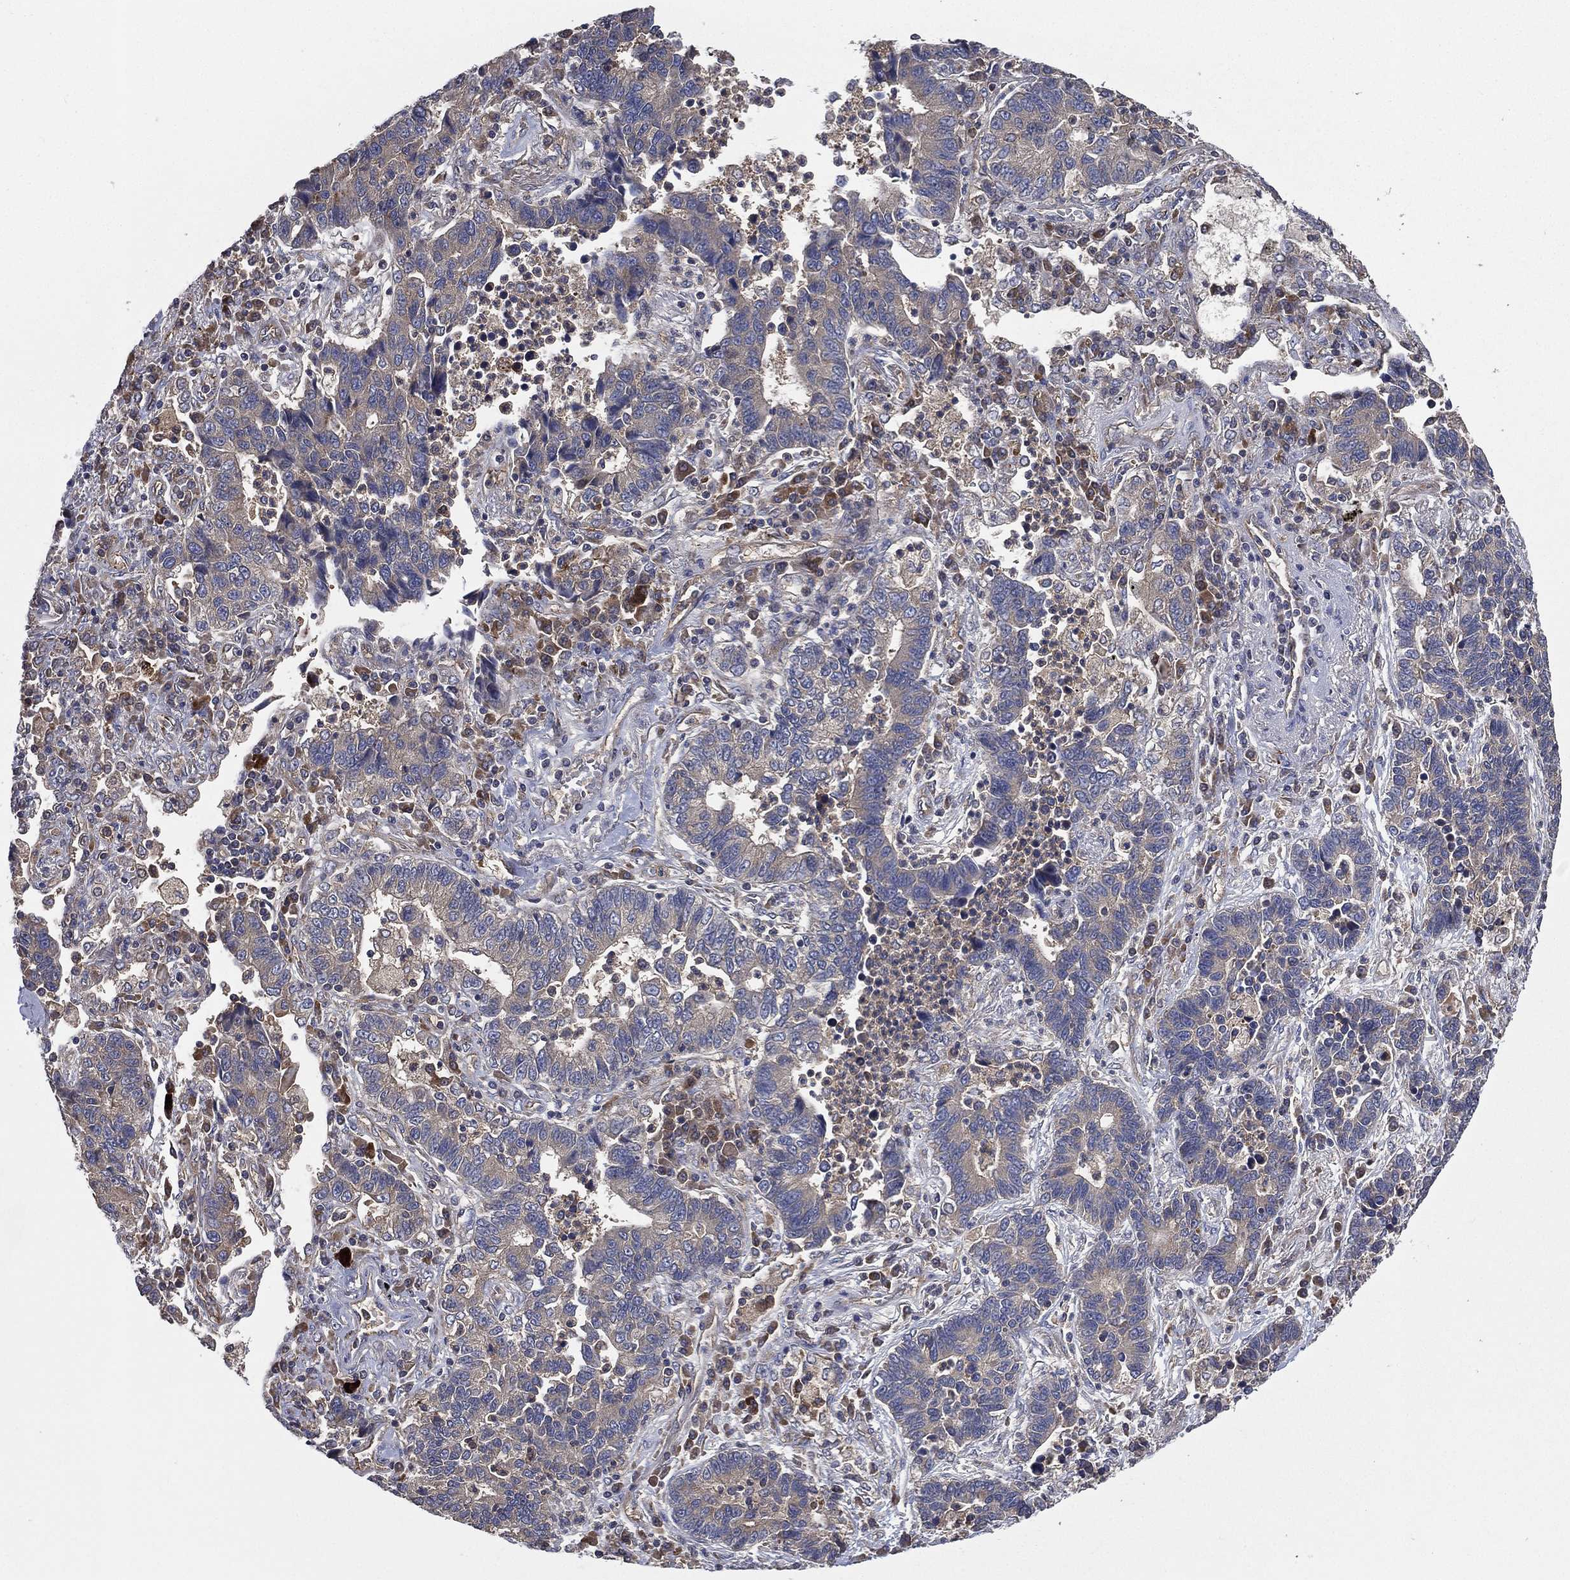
{"staining": {"intensity": "weak", "quantity": "<25%", "location": "cytoplasmic/membranous"}, "tissue": "lung cancer", "cell_type": "Tumor cells", "image_type": "cancer", "snomed": [{"axis": "morphology", "description": "Adenocarcinoma, NOS"}, {"axis": "topography", "description": "Lung"}], "caption": "The histopathology image reveals no significant staining in tumor cells of adenocarcinoma (lung). (DAB (3,3'-diaminobenzidine) IHC visualized using brightfield microscopy, high magnification).", "gene": "SMPD3", "patient": {"sex": "female", "age": 57}}